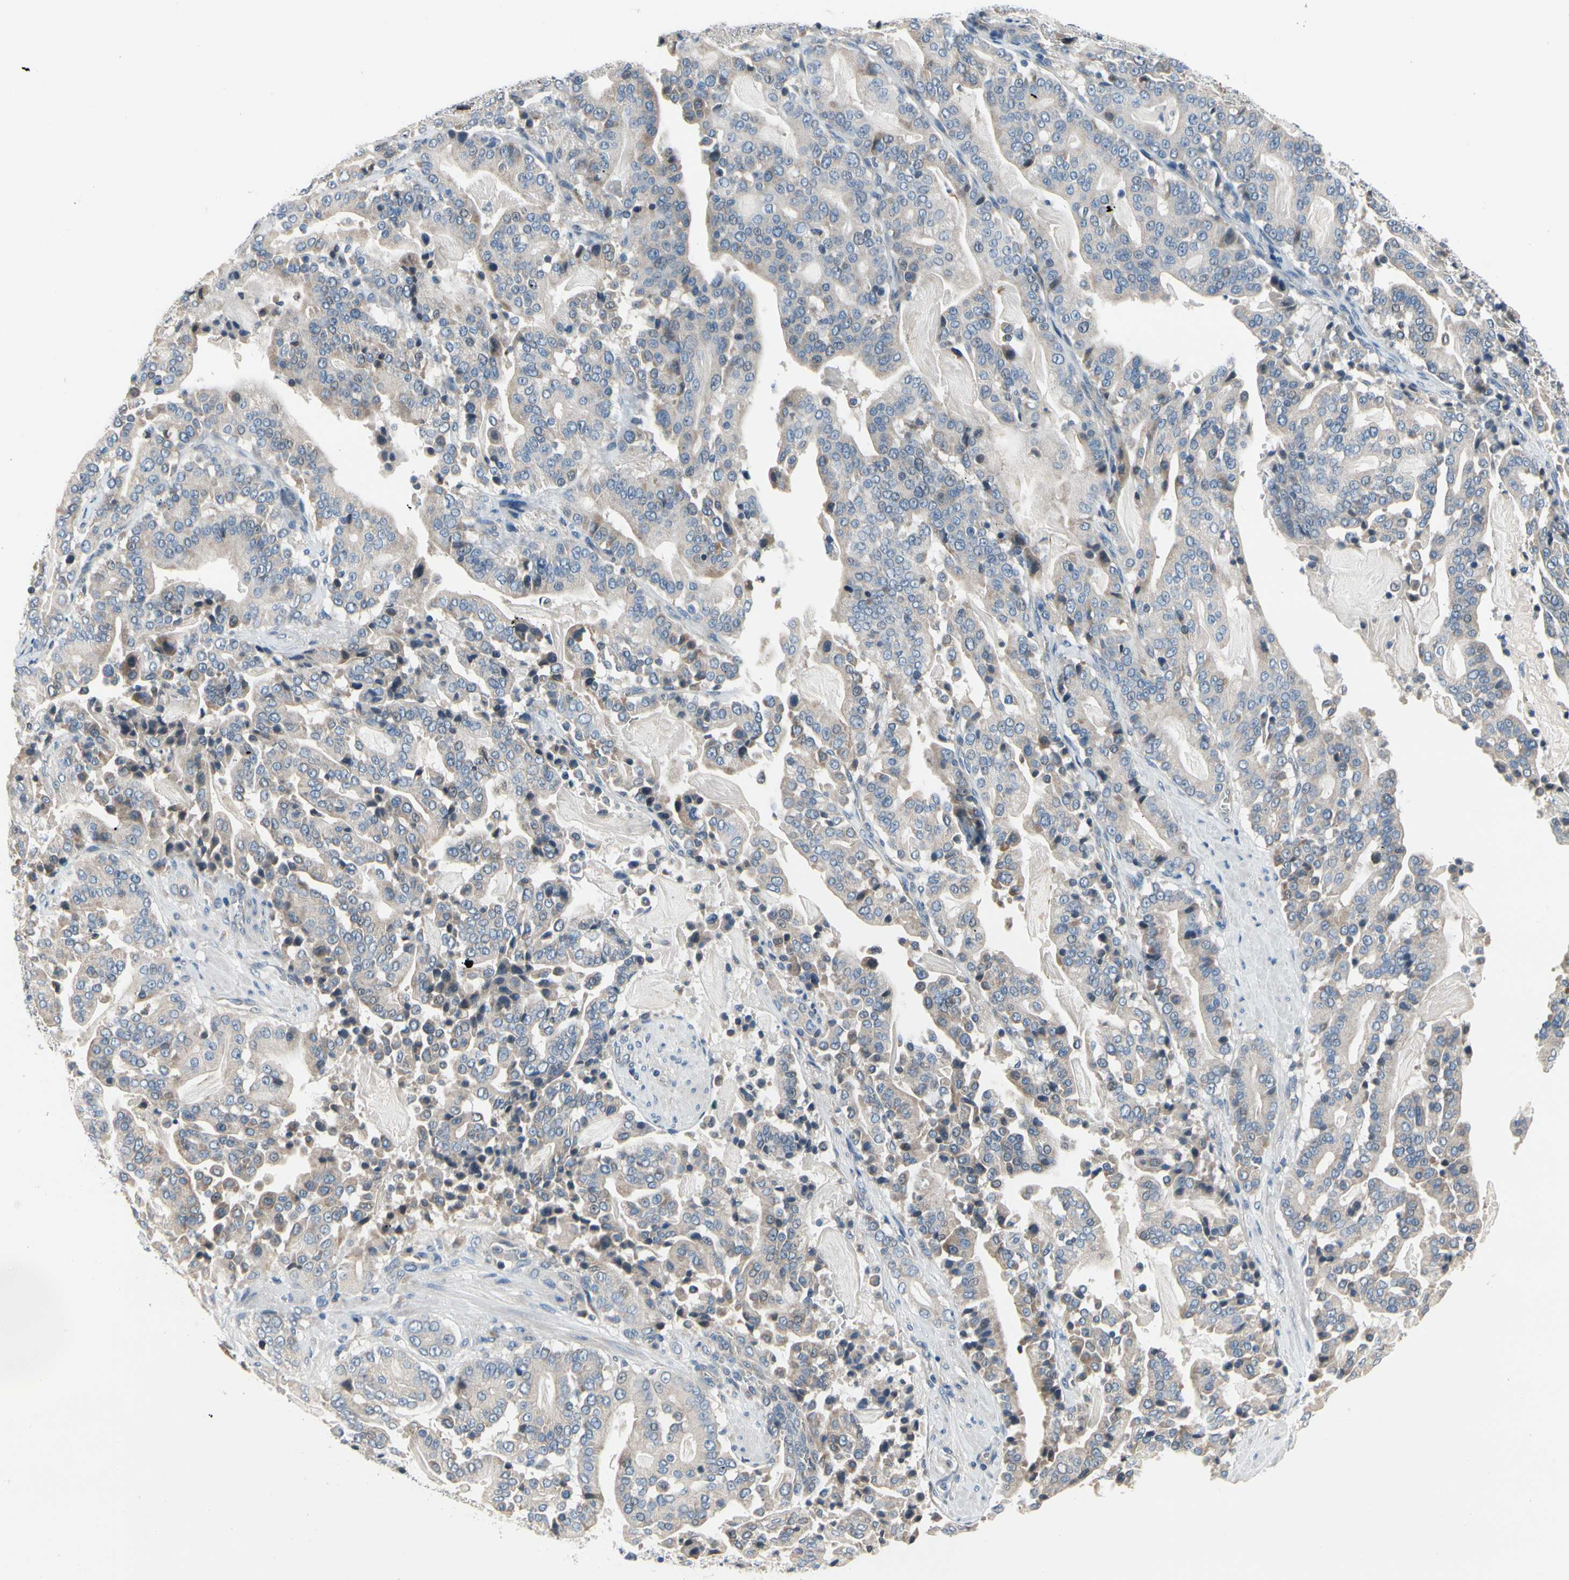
{"staining": {"intensity": "negative", "quantity": "none", "location": "none"}, "tissue": "pancreatic cancer", "cell_type": "Tumor cells", "image_type": "cancer", "snomed": [{"axis": "morphology", "description": "Adenocarcinoma, NOS"}, {"axis": "topography", "description": "Pancreas"}], "caption": "Tumor cells show no significant staining in adenocarcinoma (pancreatic).", "gene": "NFASC", "patient": {"sex": "male", "age": 63}}